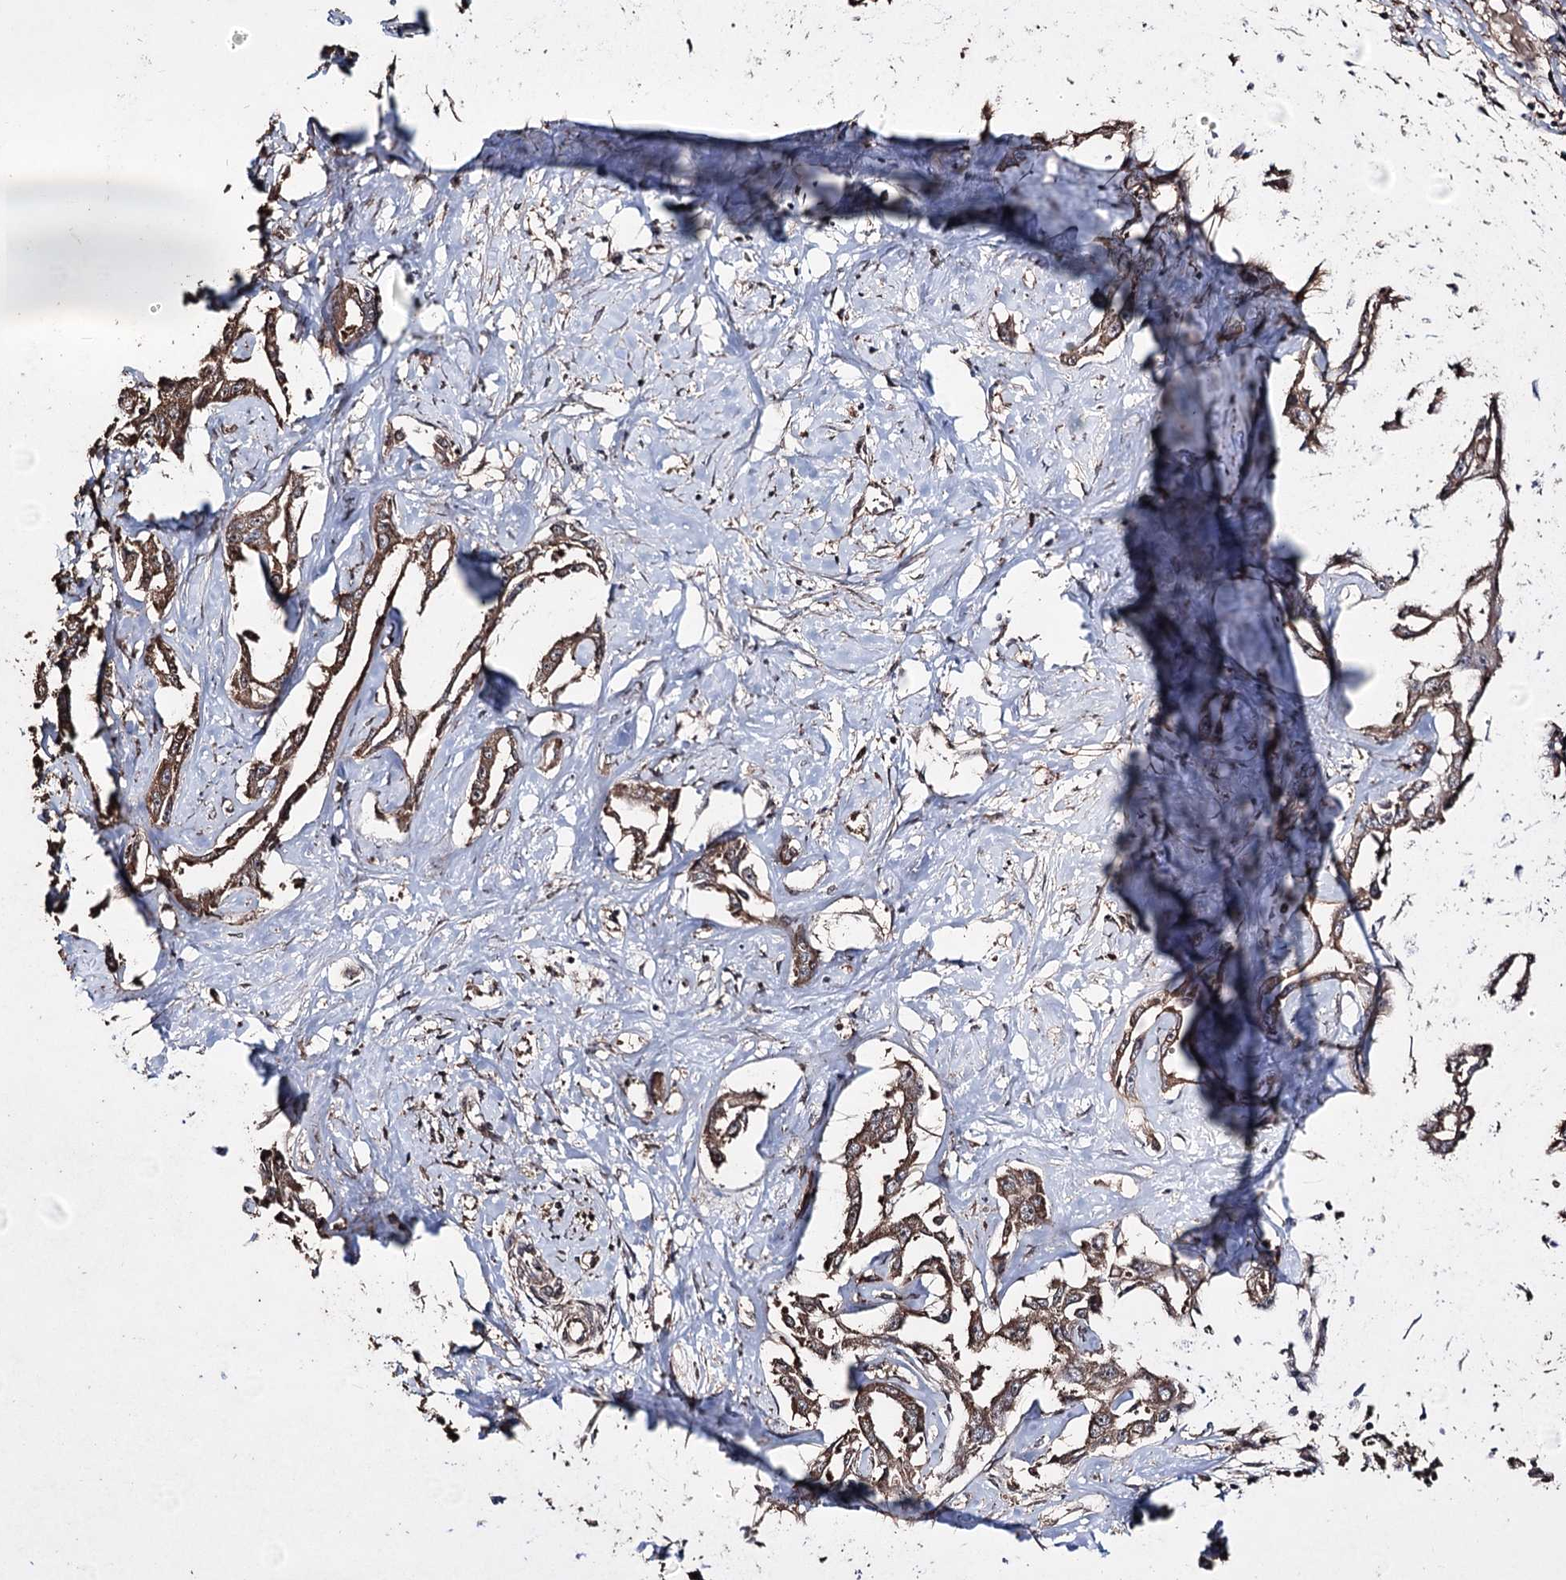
{"staining": {"intensity": "moderate", "quantity": ">75%", "location": "cytoplasmic/membranous"}, "tissue": "liver cancer", "cell_type": "Tumor cells", "image_type": "cancer", "snomed": [{"axis": "morphology", "description": "Cholangiocarcinoma"}, {"axis": "topography", "description": "Liver"}], "caption": "IHC (DAB (3,3'-diaminobenzidine)) staining of liver cancer (cholangiocarcinoma) reveals moderate cytoplasmic/membranous protein positivity in about >75% of tumor cells. The staining was performed using DAB, with brown indicating positive protein expression. Nuclei are stained blue with hematoxylin.", "gene": "ZNF662", "patient": {"sex": "male", "age": 59}}